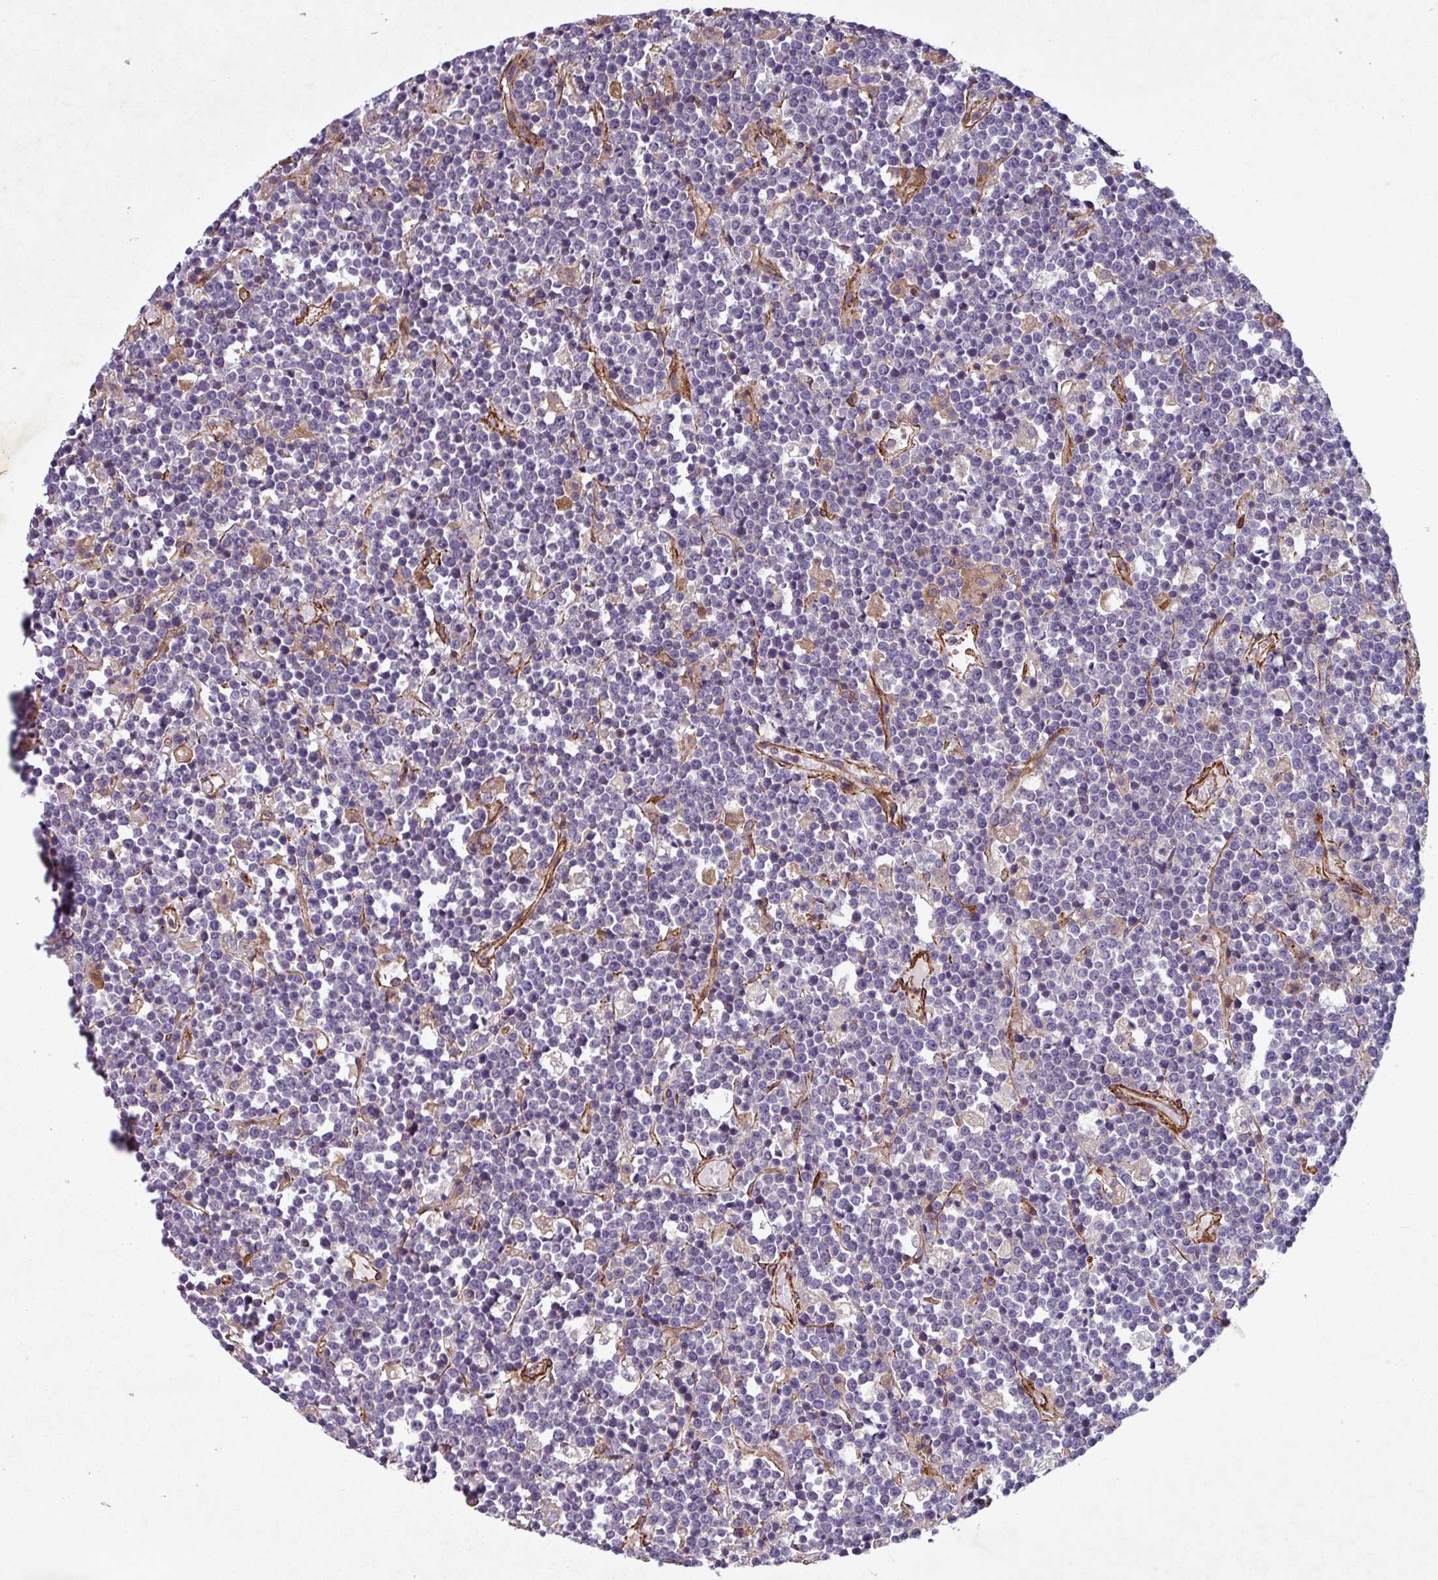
{"staining": {"intensity": "negative", "quantity": "none", "location": "none"}, "tissue": "lymphoma", "cell_type": "Tumor cells", "image_type": "cancer", "snomed": [{"axis": "morphology", "description": "Malignant lymphoma, non-Hodgkin's type, High grade"}, {"axis": "topography", "description": "Ovary"}], "caption": "This is a photomicrograph of immunohistochemistry (IHC) staining of lymphoma, which shows no positivity in tumor cells.", "gene": "ATP2C2", "patient": {"sex": "female", "age": 56}}